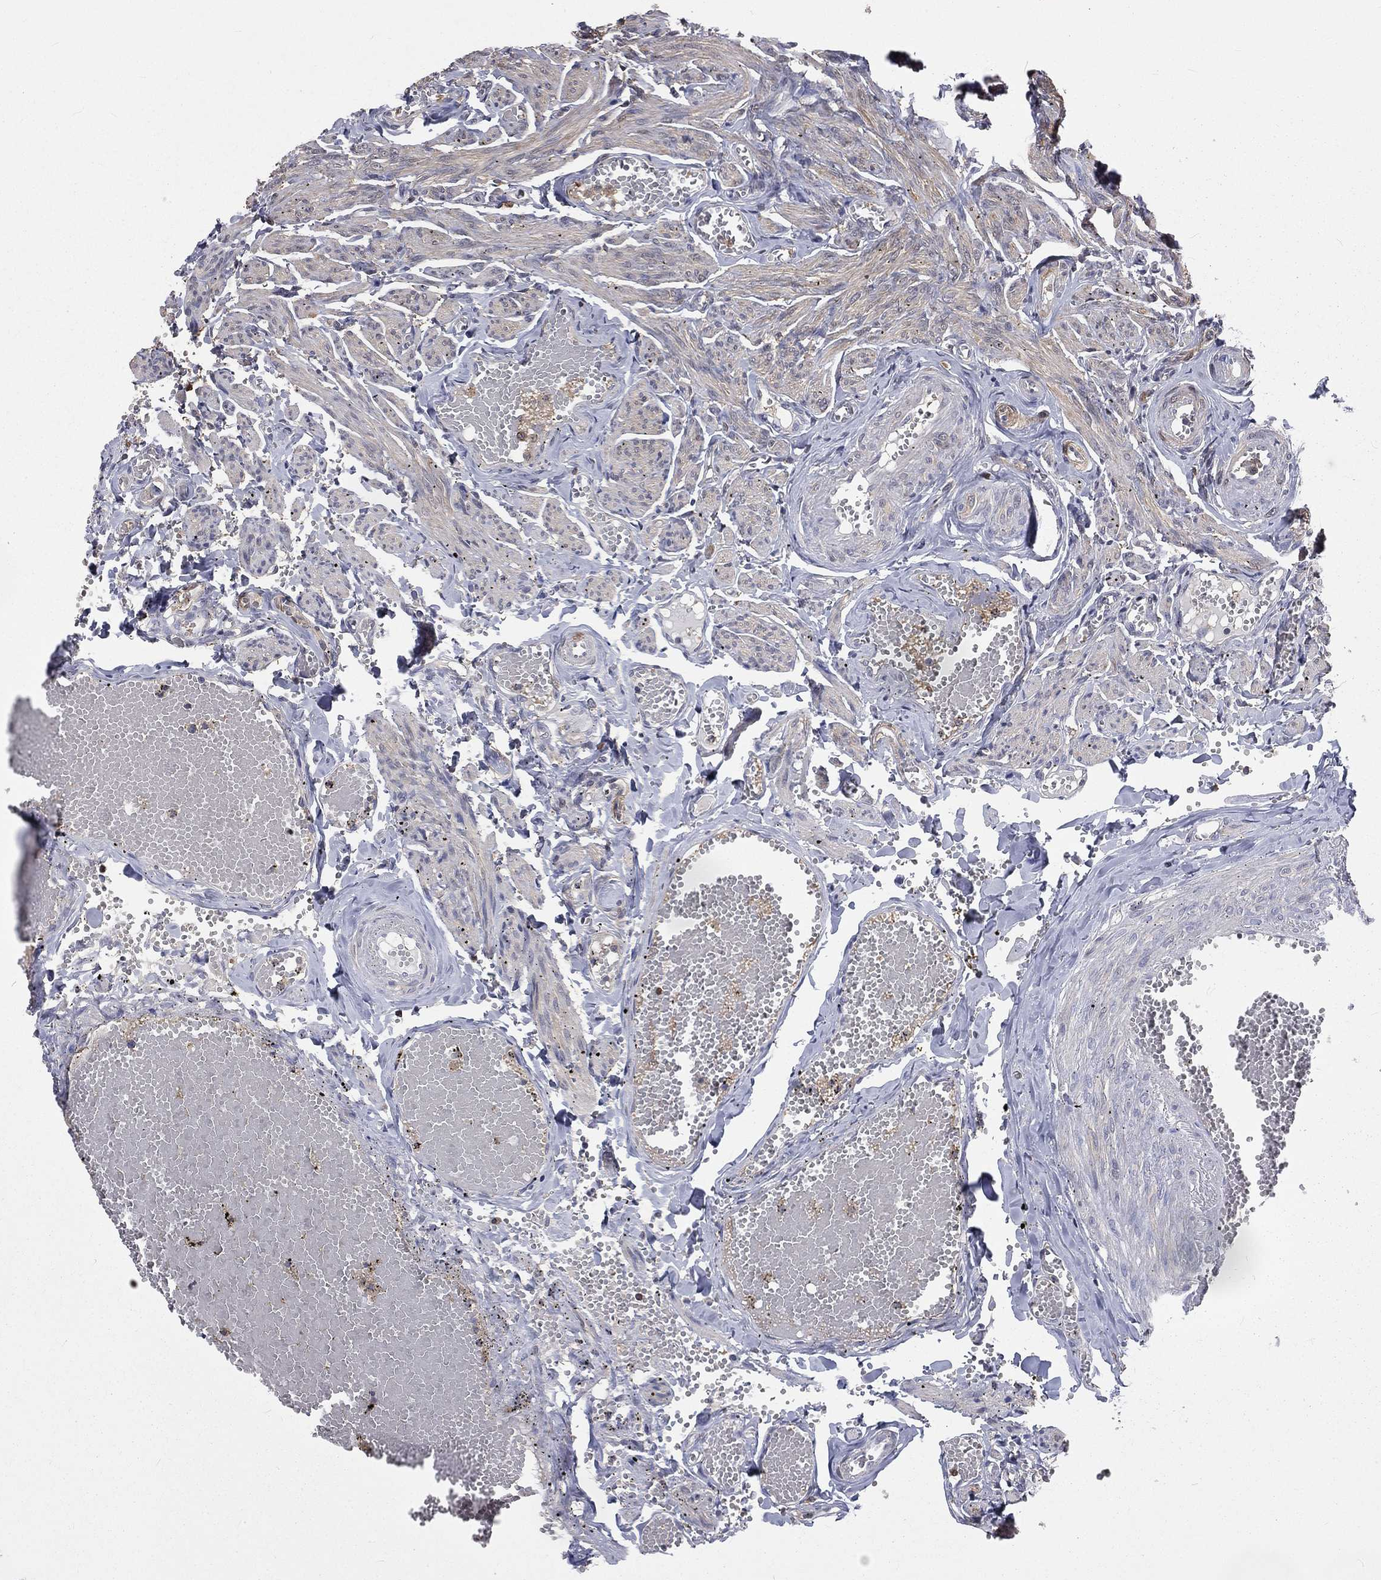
{"staining": {"intensity": "moderate", "quantity": "<25%", "location": "cytoplasmic/membranous,nuclear"}, "tissue": "fallopian tube", "cell_type": "Glandular cells", "image_type": "normal", "snomed": [{"axis": "morphology", "description": "Normal tissue, NOS"}, {"axis": "topography", "description": "Vascular tissue"}, {"axis": "topography", "description": "Fallopian tube"}], "caption": "Unremarkable fallopian tube demonstrates moderate cytoplasmic/membranous,nuclear positivity in about <25% of glandular cells, visualized by immunohistochemistry.", "gene": "TBC1D2", "patient": {"sex": "female", "age": 67}}